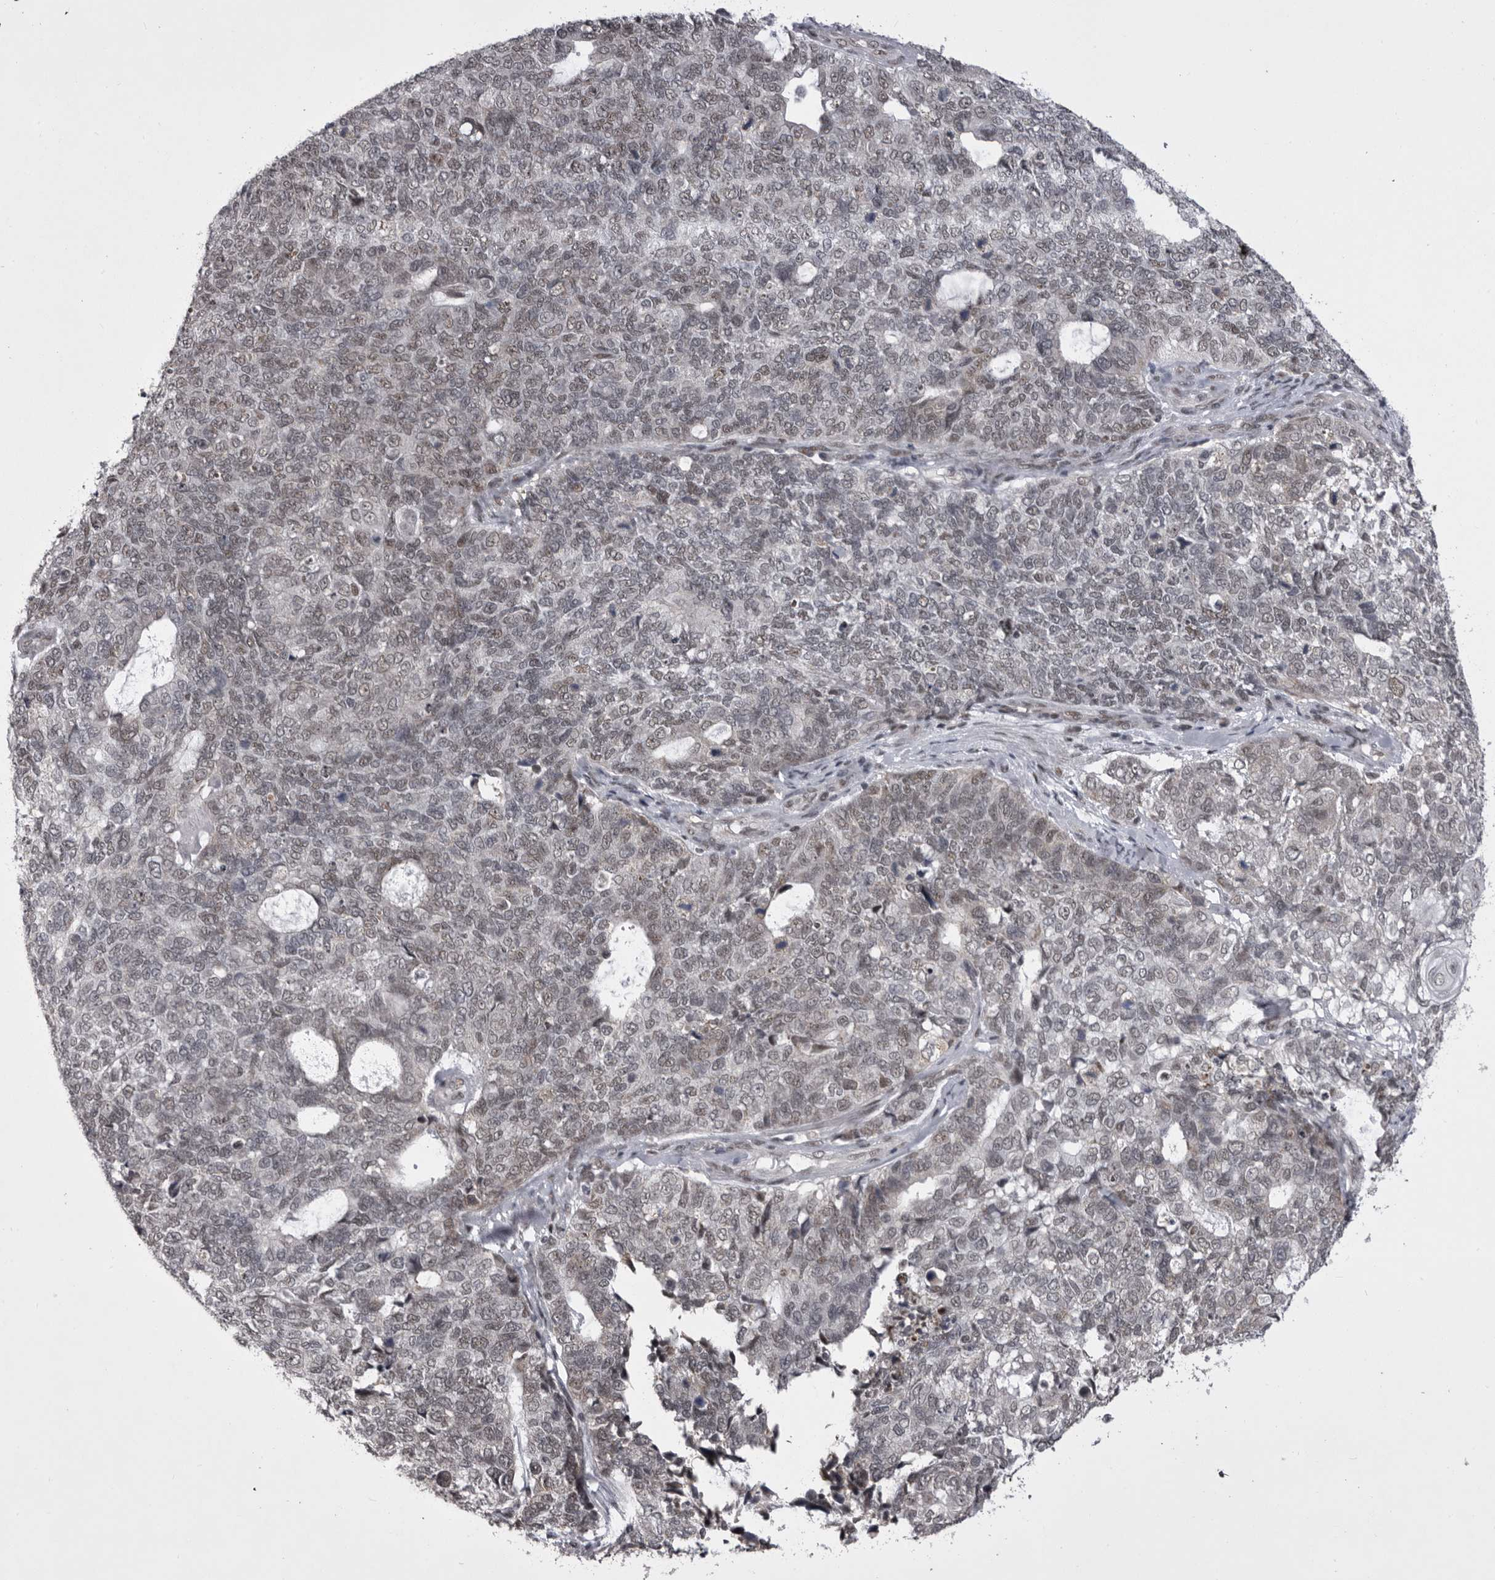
{"staining": {"intensity": "weak", "quantity": "<25%", "location": "nuclear"}, "tissue": "cervical cancer", "cell_type": "Tumor cells", "image_type": "cancer", "snomed": [{"axis": "morphology", "description": "Squamous cell carcinoma, NOS"}, {"axis": "topography", "description": "Cervix"}], "caption": "Photomicrograph shows no protein positivity in tumor cells of cervical squamous cell carcinoma tissue.", "gene": "PRPF3", "patient": {"sex": "female", "age": 63}}